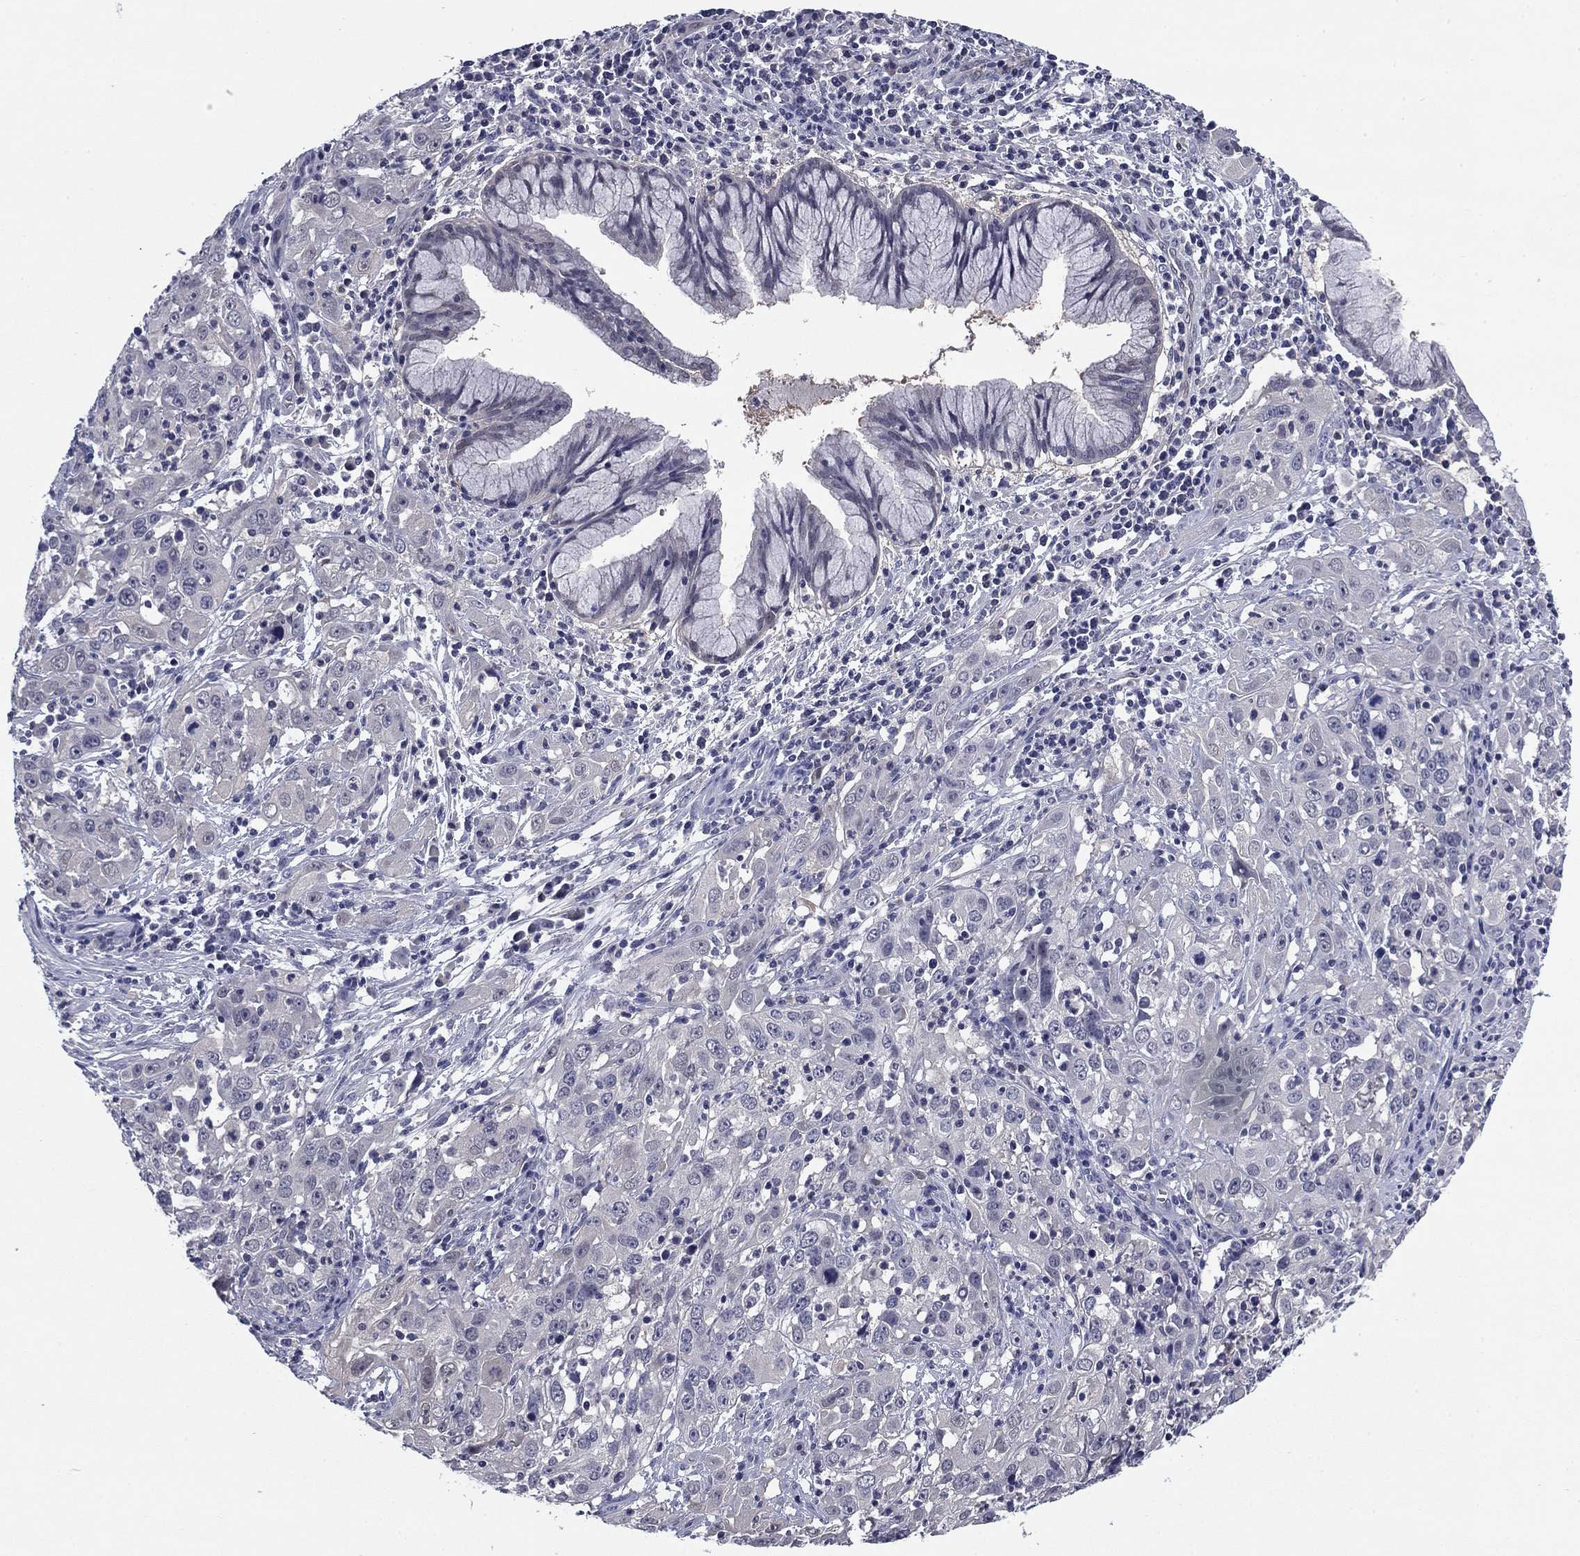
{"staining": {"intensity": "negative", "quantity": "none", "location": "none"}, "tissue": "cervical cancer", "cell_type": "Tumor cells", "image_type": "cancer", "snomed": [{"axis": "morphology", "description": "Squamous cell carcinoma, NOS"}, {"axis": "topography", "description": "Cervix"}], "caption": "Cervical squamous cell carcinoma was stained to show a protein in brown. There is no significant positivity in tumor cells.", "gene": "REXO5", "patient": {"sex": "female", "age": 32}}